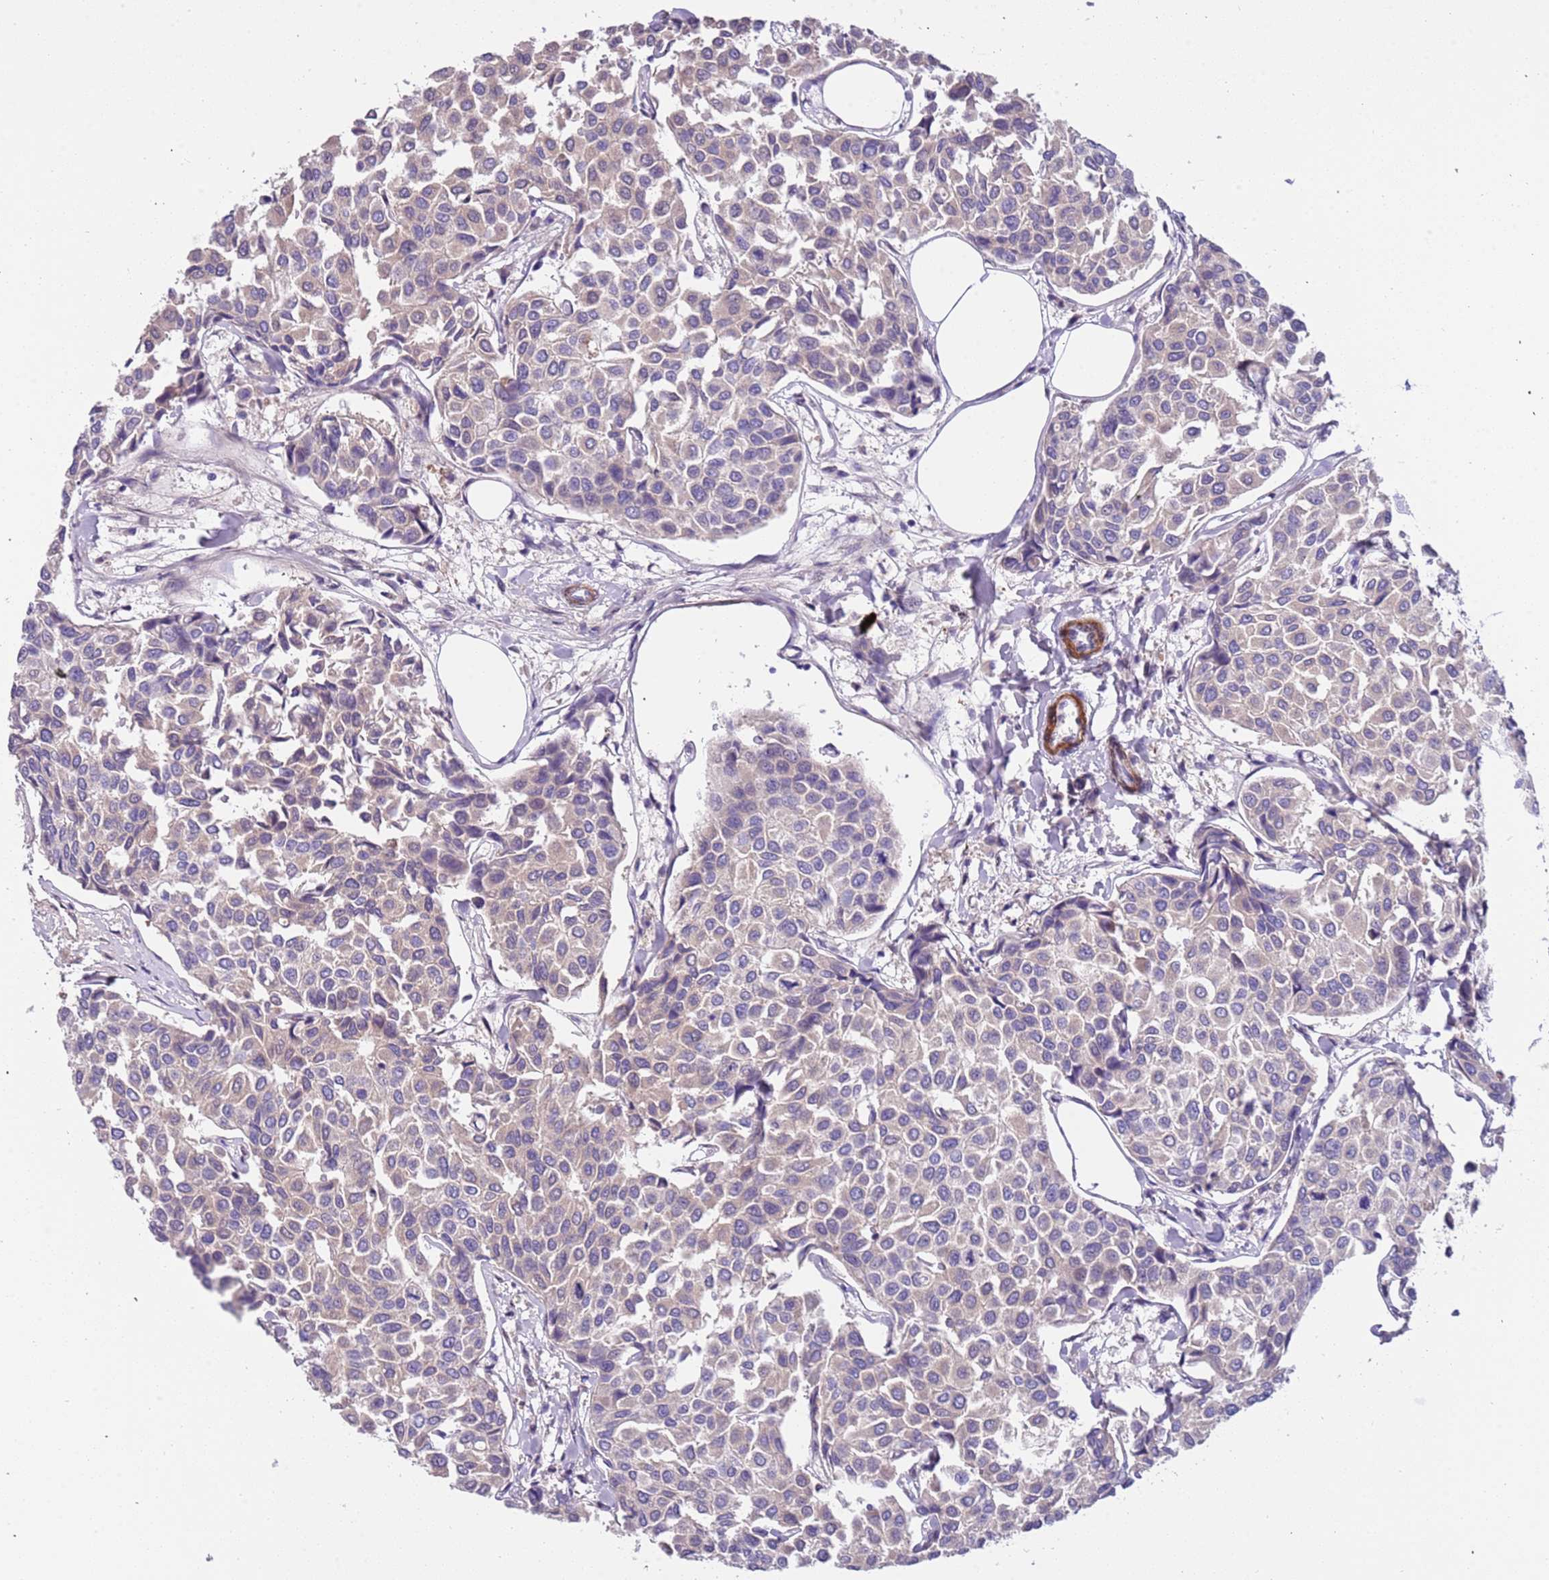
{"staining": {"intensity": "negative", "quantity": "none", "location": "none"}, "tissue": "breast cancer", "cell_type": "Tumor cells", "image_type": "cancer", "snomed": [{"axis": "morphology", "description": "Duct carcinoma"}, {"axis": "topography", "description": "Breast"}], "caption": "Immunohistochemistry of human breast cancer displays no staining in tumor cells.", "gene": "PLEKHH1", "patient": {"sex": "female", "age": 55}}